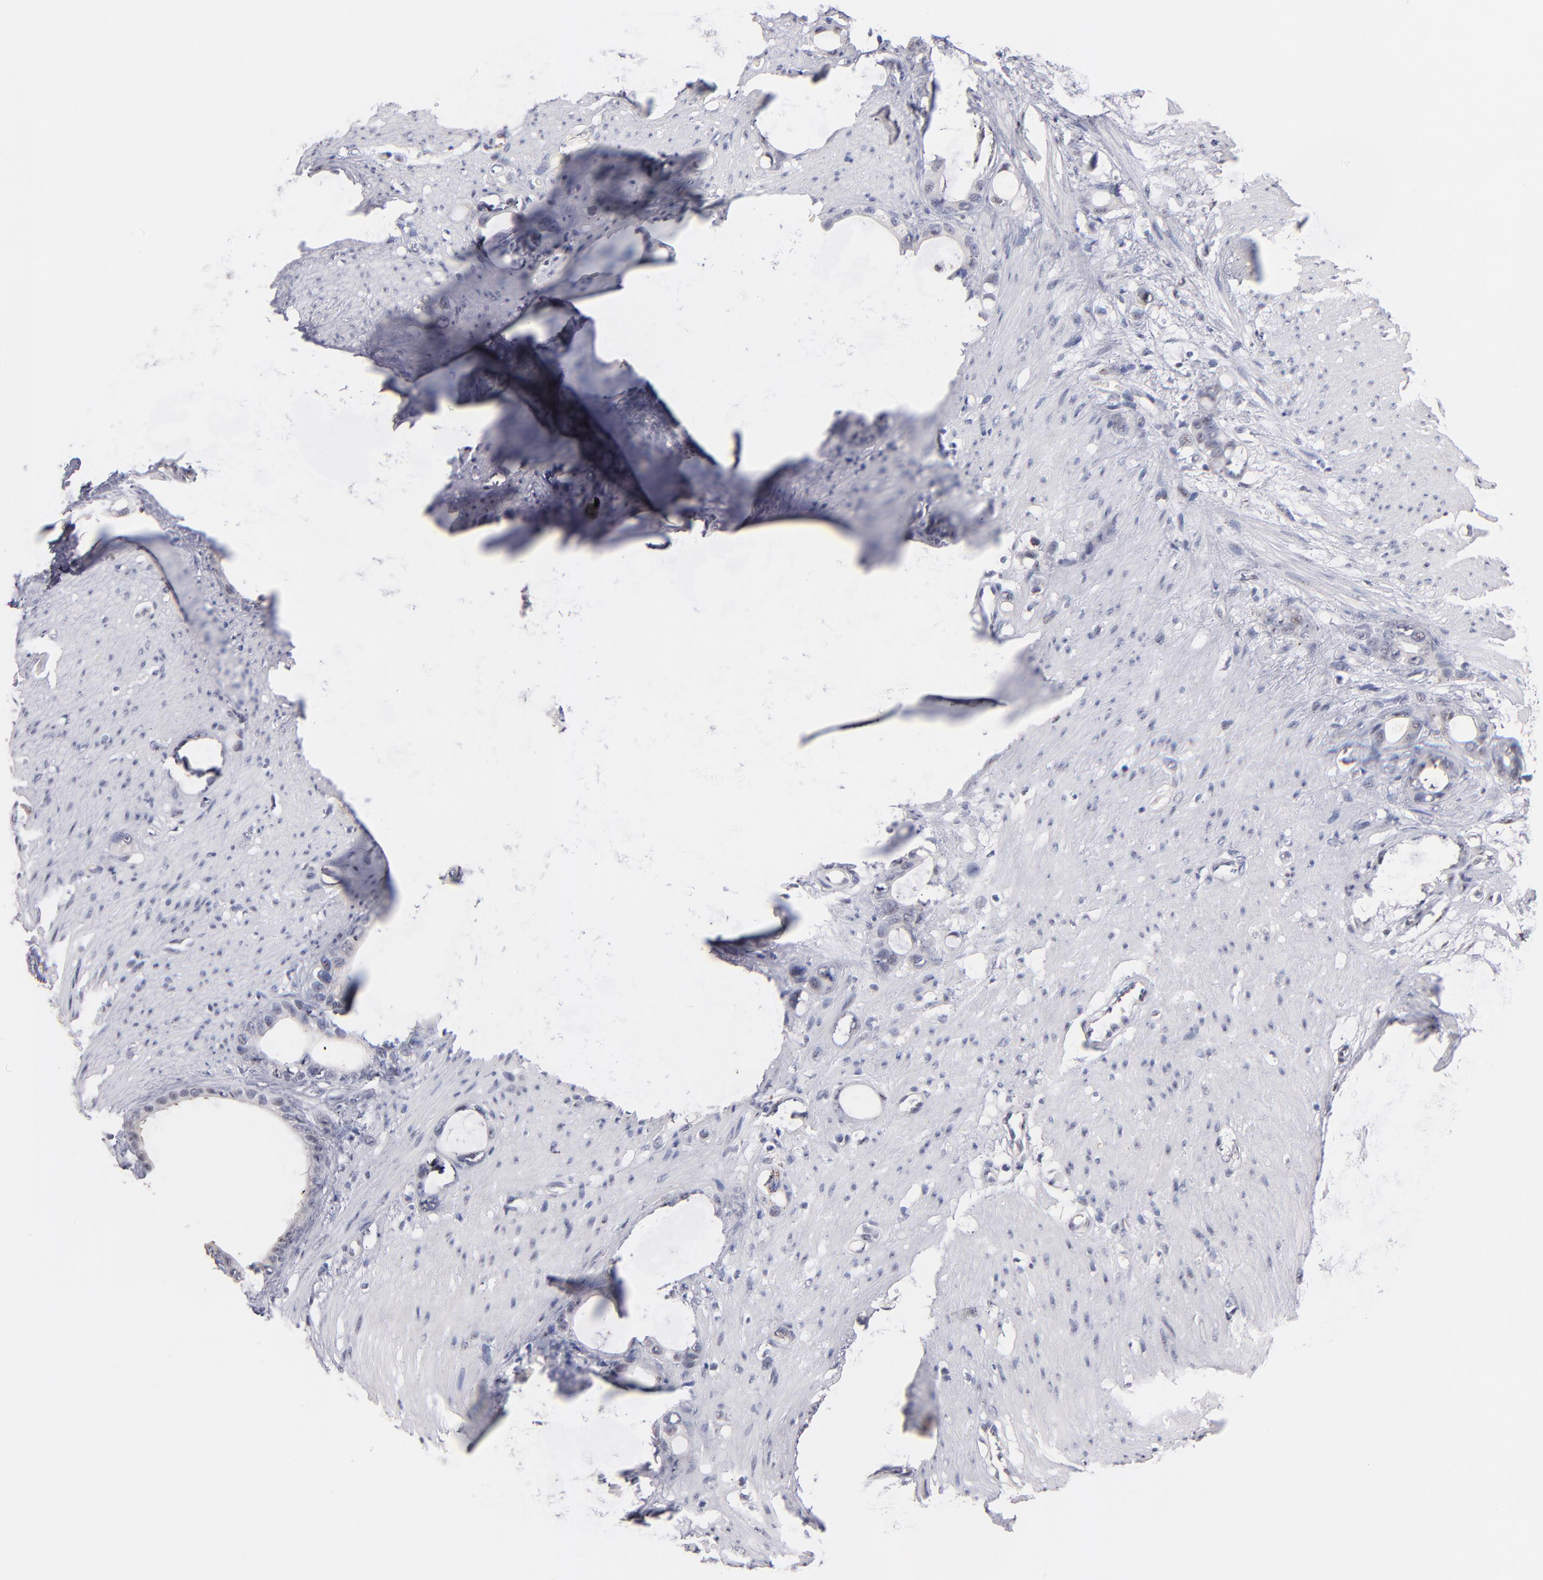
{"staining": {"intensity": "weak", "quantity": "<25%", "location": "nuclear"}, "tissue": "stomach cancer", "cell_type": "Tumor cells", "image_type": "cancer", "snomed": [{"axis": "morphology", "description": "Adenocarcinoma, NOS"}, {"axis": "topography", "description": "Stomach"}], "caption": "This is an IHC image of stomach adenocarcinoma. There is no positivity in tumor cells.", "gene": "RAF1", "patient": {"sex": "female", "age": 75}}